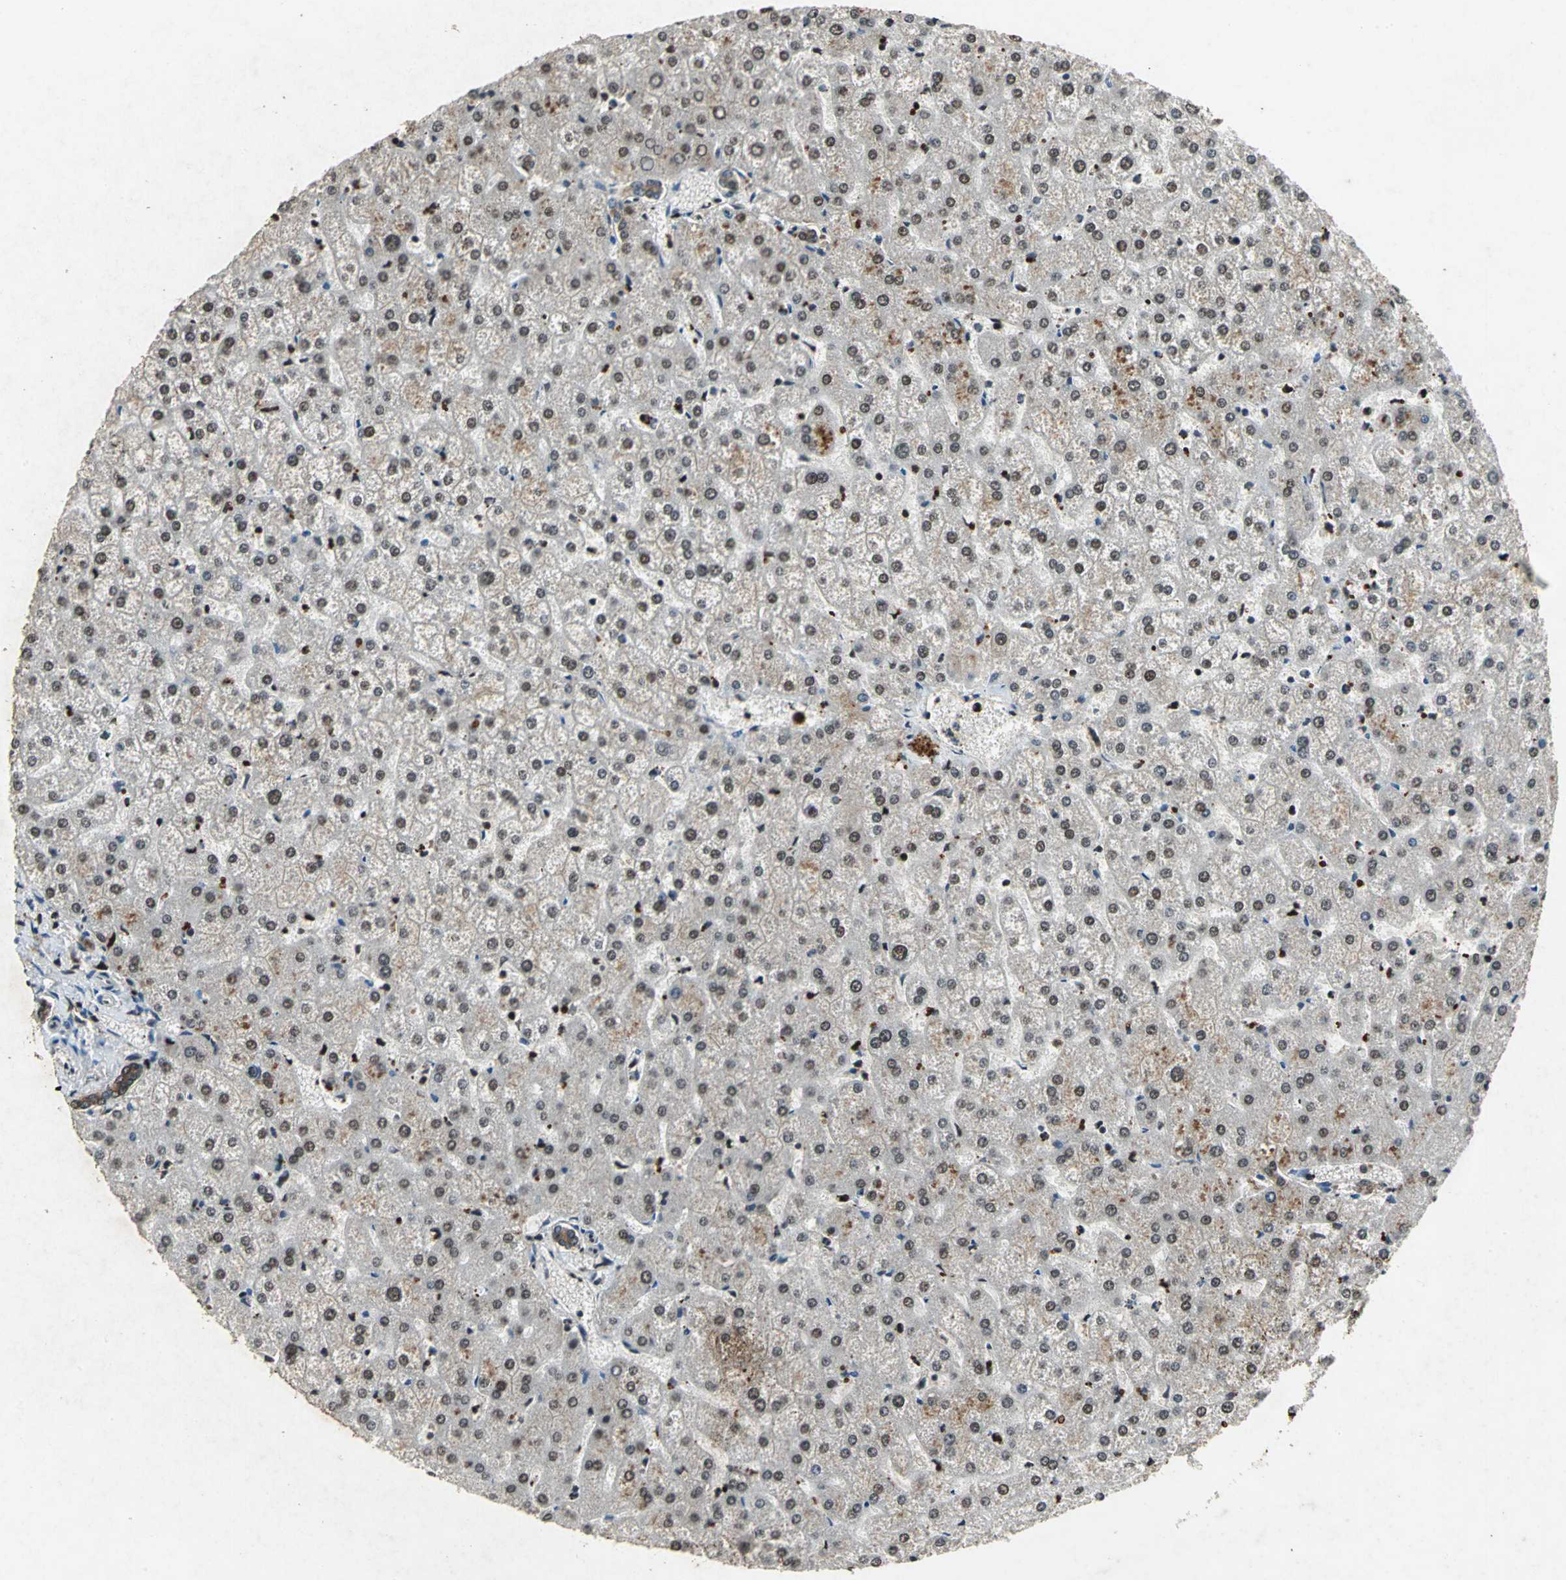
{"staining": {"intensity": "moderate", "quantity": ">75%", "location": "cytoplasmic/membranous"}, "tissue": "liver", "cell_type": "Cholangiocytes", "image_type": "normal", "snomed": [{"axis": "morphology", "description": "Normal tissue, NOS"}, {"axis": "topography", "description": "Liver"}], "caption": "Protein expression analysis of benign liver displays moderate cytoplasmic/membranous staining in about >75% of cholangiocytes. (Stains: DAB (3,3'-diaminobenzidine) in brown, nuclei in blue, Microscopy: brightfield microscopy at high magnification).", "gene": "ANP32A", "patient": {"sex": "female", "age": 32}}